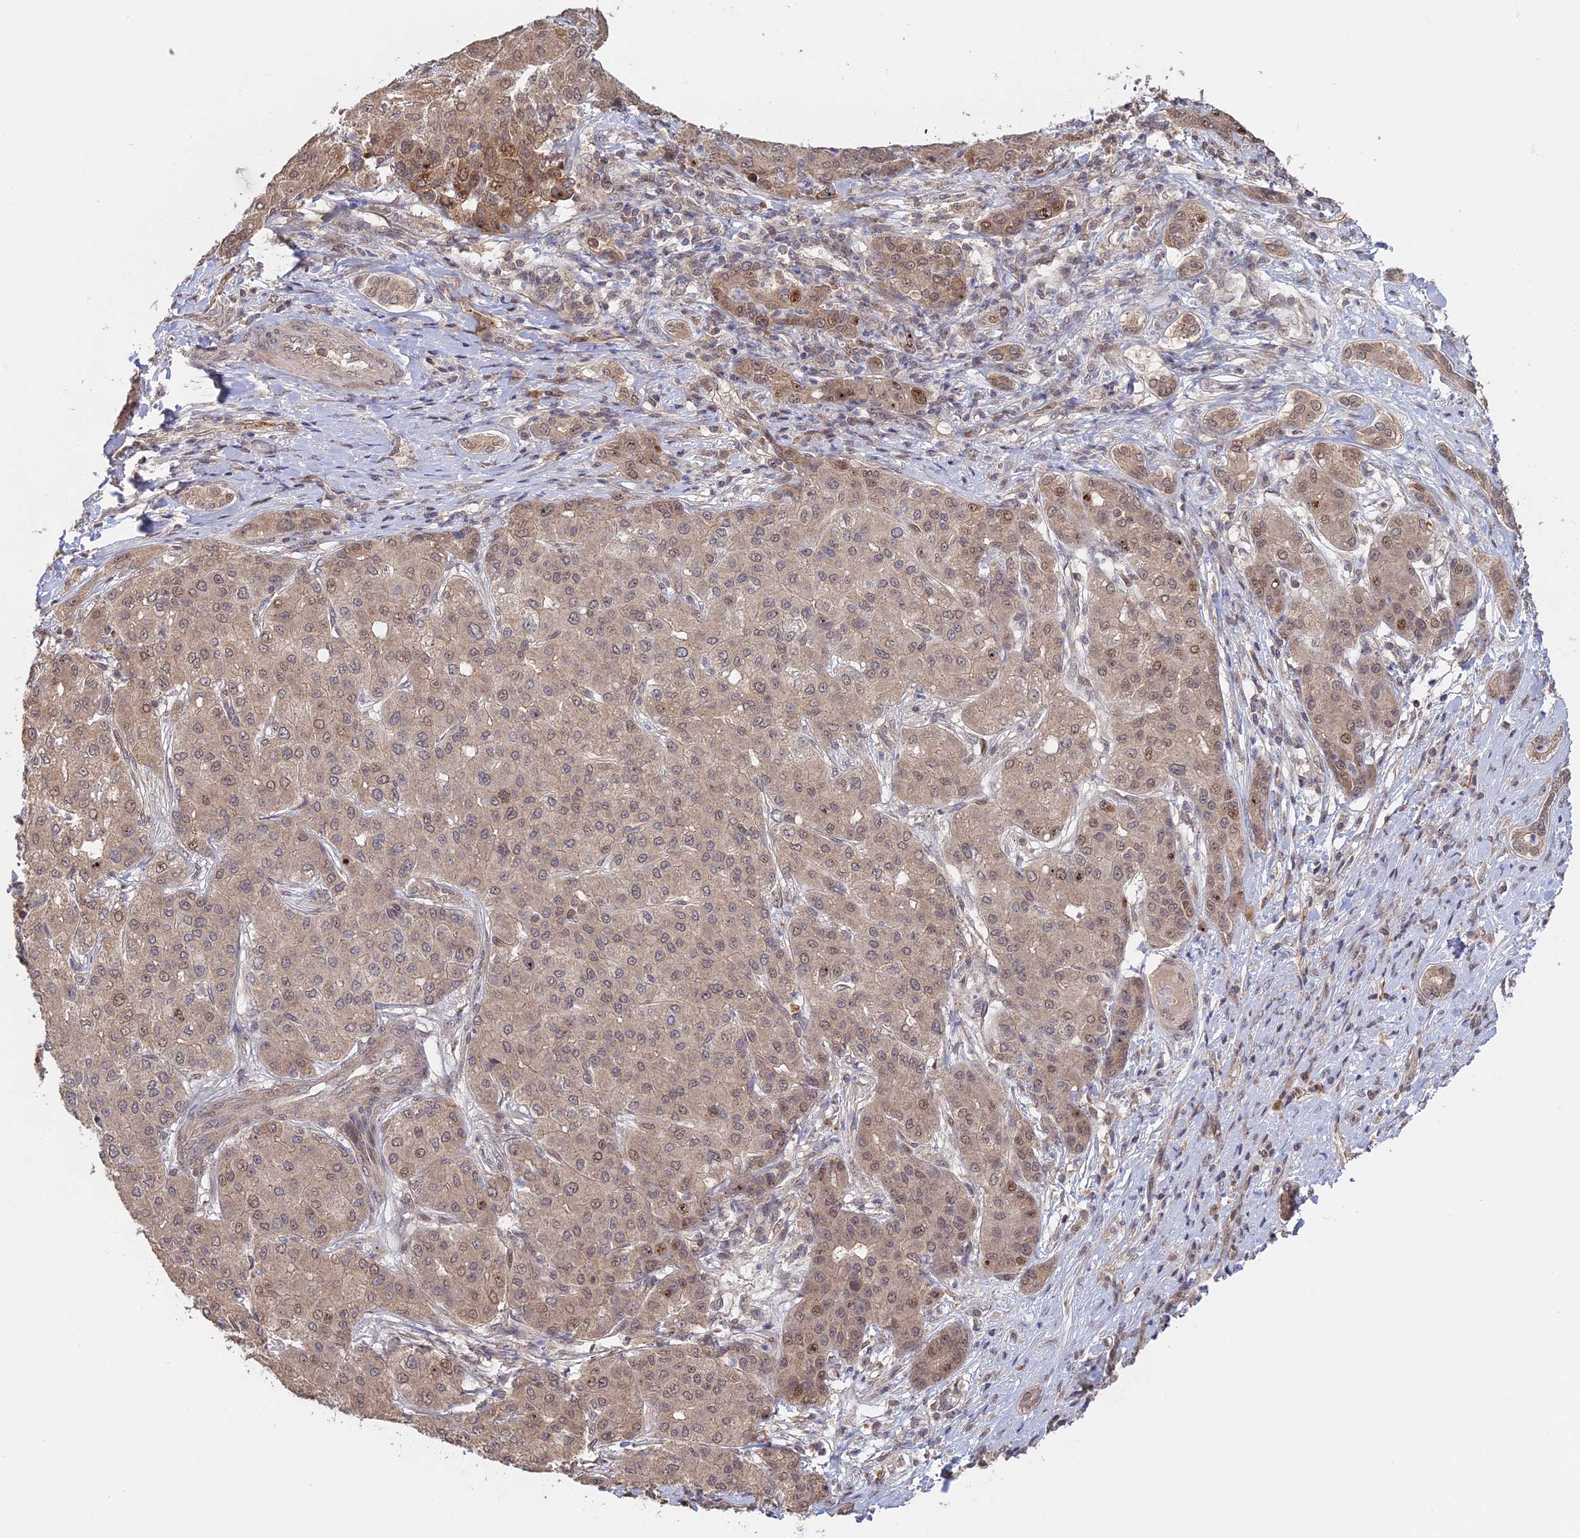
{"staining": {"intensity": "weak", "quantity": ">75%", "location": "cytoplasmic/membranous"}, "tissue": "liver cancer", "cell_type": "Tumor cells", "image_type": "cancer", "snomed": [{"axis": "morphology", "description": "Carcinoma, Hepatocellular, NOS"}, {"axis": "topography", "description": "Liver"}], "caption": "Liver hepatocellular carcinoma stained with a protein marker reveals weak staining in tumor cells.", "gene": "PKIG", "patient": {"sex": "male", "age": 65}}